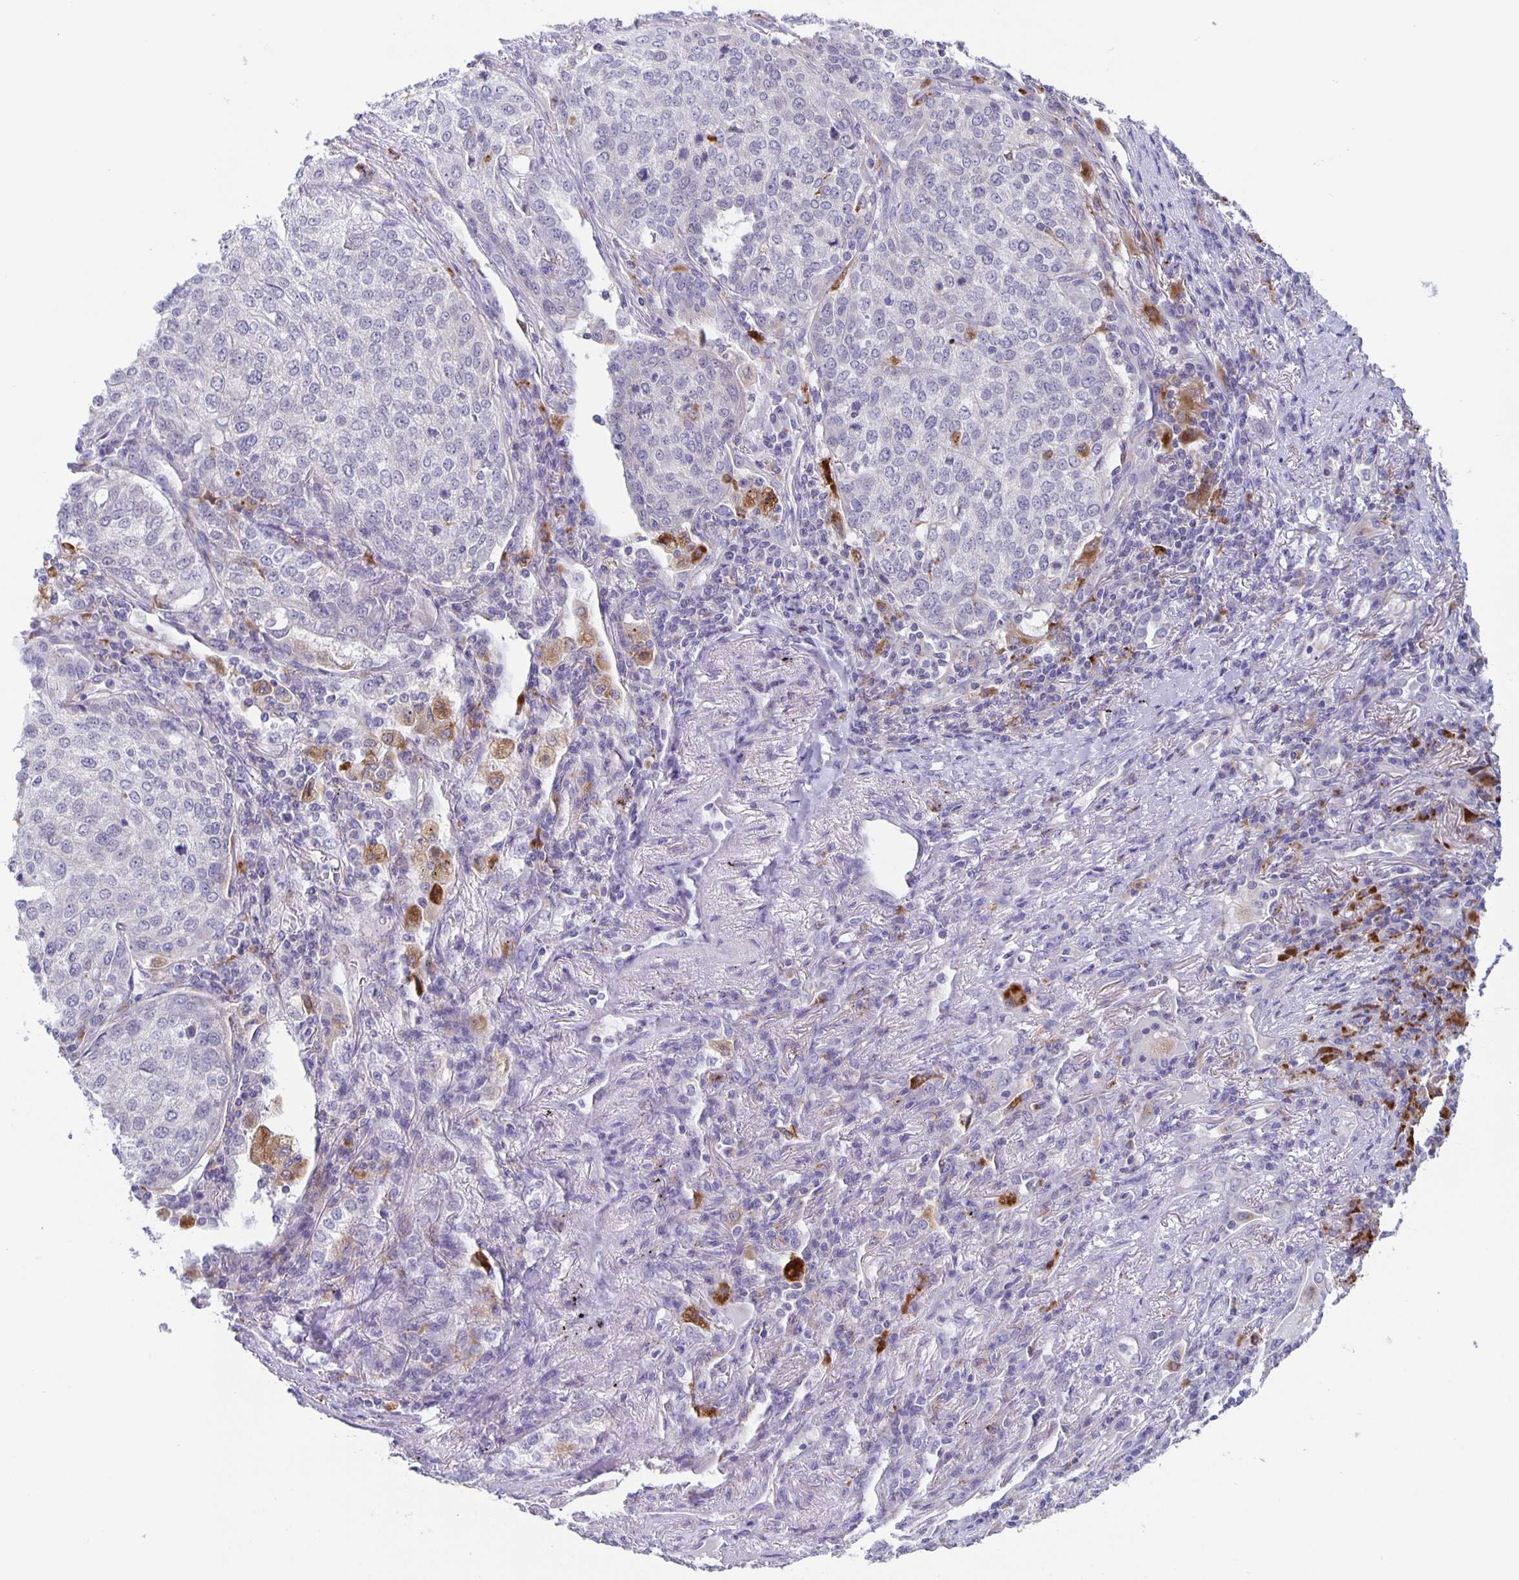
{"staining": {"intensity": "negative", "quantity": "none", "location": "none"}, "tissue": "lung cancer", "cell_type": "Tumor cells", "image_type": "cancer", "snomed": [{"axis": "morphology", "description": "Squamous cell carcinoma, NOS"}, {"axis": "topography", "description": "Lung"}], "caption": "There is no significant expression in tumor cells of lung cancer (squamous cell carcinoma).", "gene": "LIPA", "patient": {"sex": "male", "age": 63}}